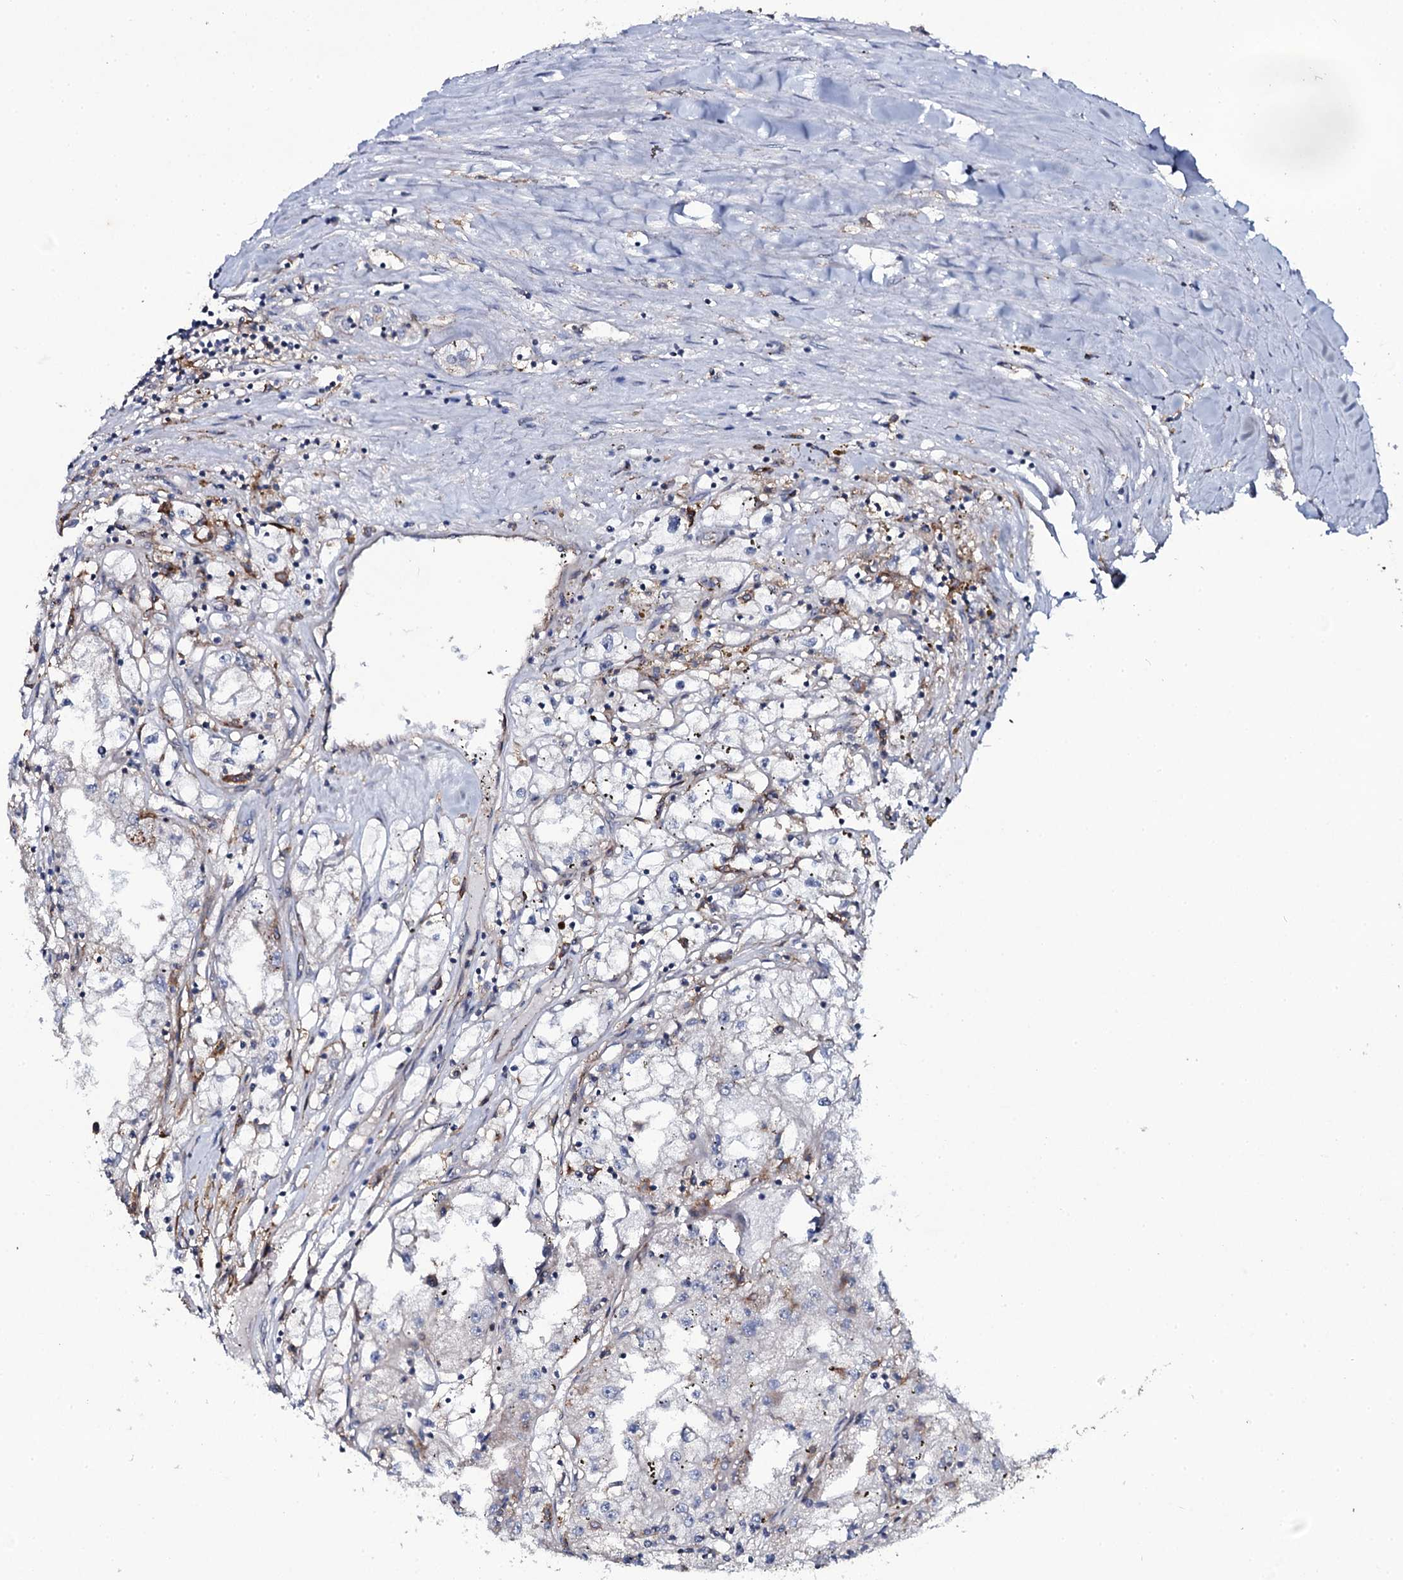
{"staining": {"intensity": "negative", "quantity": "none", "location": "none"}, "tissue": "renal cancer", "cell_type": "Tumor cells", "image_type": "cancer", "snomed": [{"axis": "morphology", "description": "Adenocarcinoma, NOS"}, {"axis": "topography", "description": "Kidney"}], "caption": "Human renal cancer stained for a protein using IHC shows no staining in tumor cells.", "gene": "SNAP23", "patient": {"sex": "male", "age": 56}}